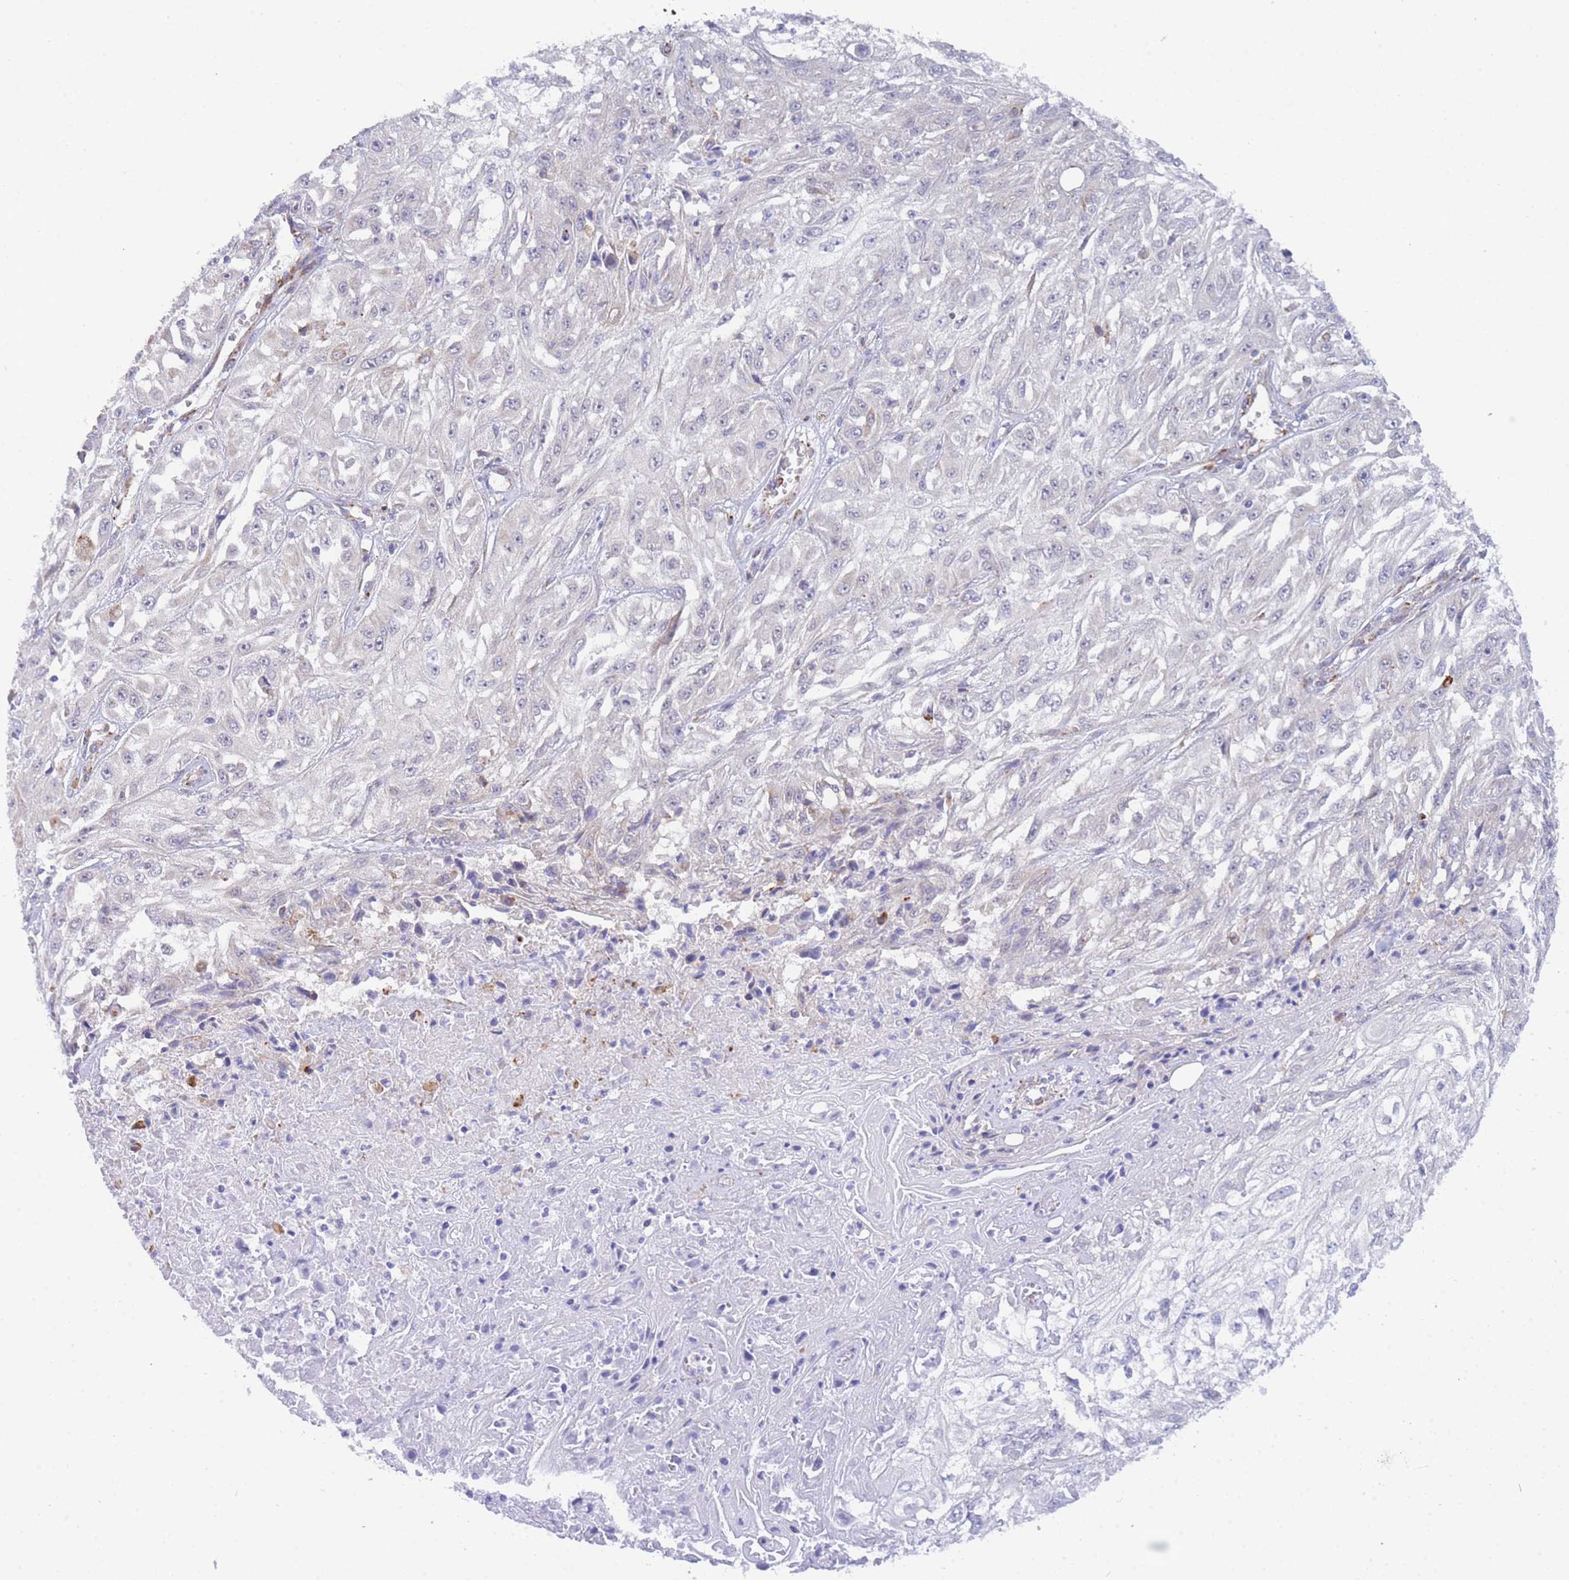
{"staining": {"intensity": "negative", "quantity": "none", "location": "none"}, "tissue": "skin cancer", "cell_type": "Tumor cells", "image_type": "cancer", "snomed": [{"axis": "morphology", "description": "Squamous cell carcinoma, NOS"}, {"axis": "morphology", "description": "Squamous cell carcinoma, metastatic, NOS"}, {"axis": "topography", "description": "Skin"}, {"axis": "topography", "description": "Lymph node"}], "caption": "Tumor cells show no significant protein positivity in skin squamous cell carcinoma. (DAB immunohistochemistry with hematoxylin counter stain).", "gene": "ZNF510", "patient": {"sex": "male", "age": 75}}